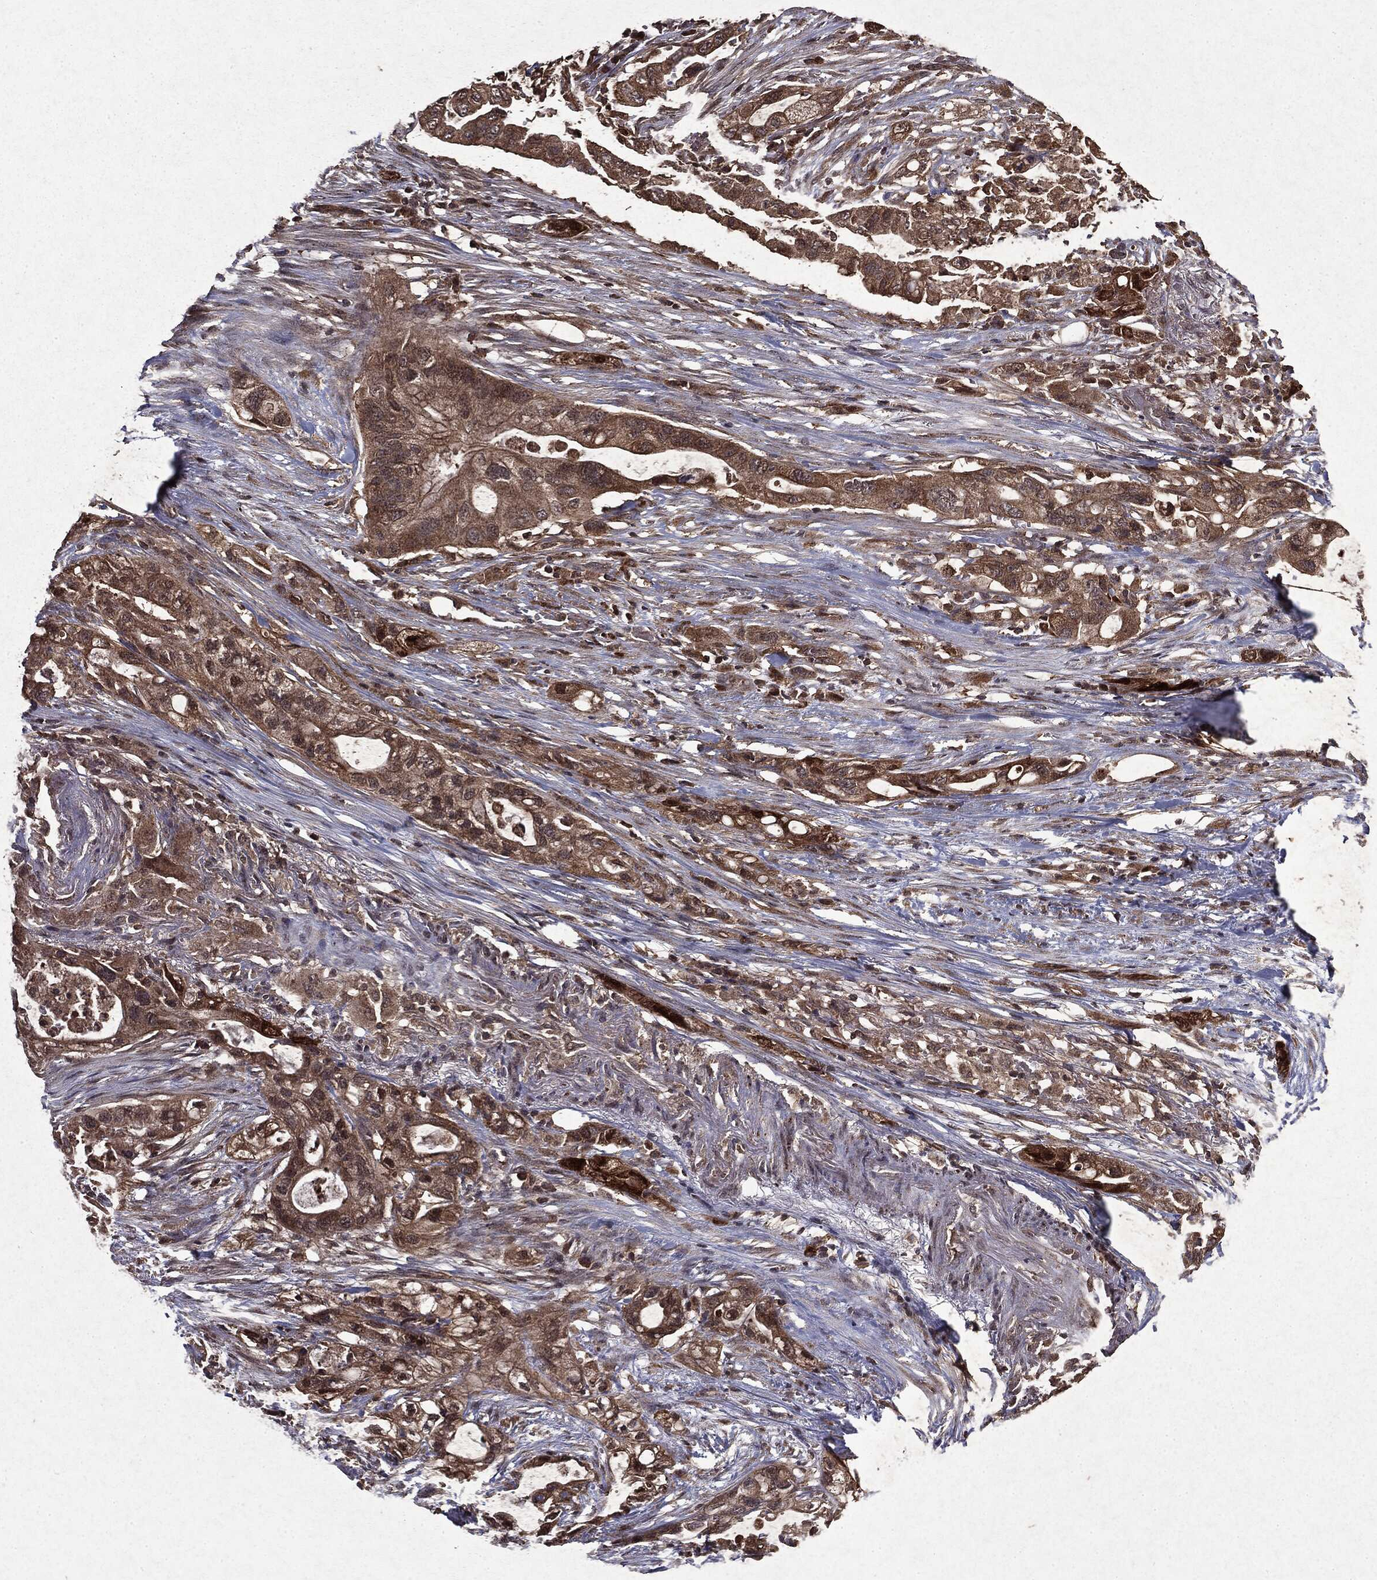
{"staining": {"intensity": "moderate", "quantity": "25%-75%", "location": "cytoplasmic/membranous"}, "tissue": "pancreatic cancer", "cell_type": "Tumor cells", "image_type": "cancer", "snomed": [{"axis": "morphology", "description": "Adenocarcinoma, NOS"}, {"axis": "topography", "description": "Pancreas"}], "caption": "This micrograph demonstrates IHC staining of human pancreatic cancer (adenocarcinoma), with medium moderate cytoplasmic/membranous expression in about 25%-75% of tumor cells.", "gene": "MTOR", "patient": {"sex": "female", "age": 72}}